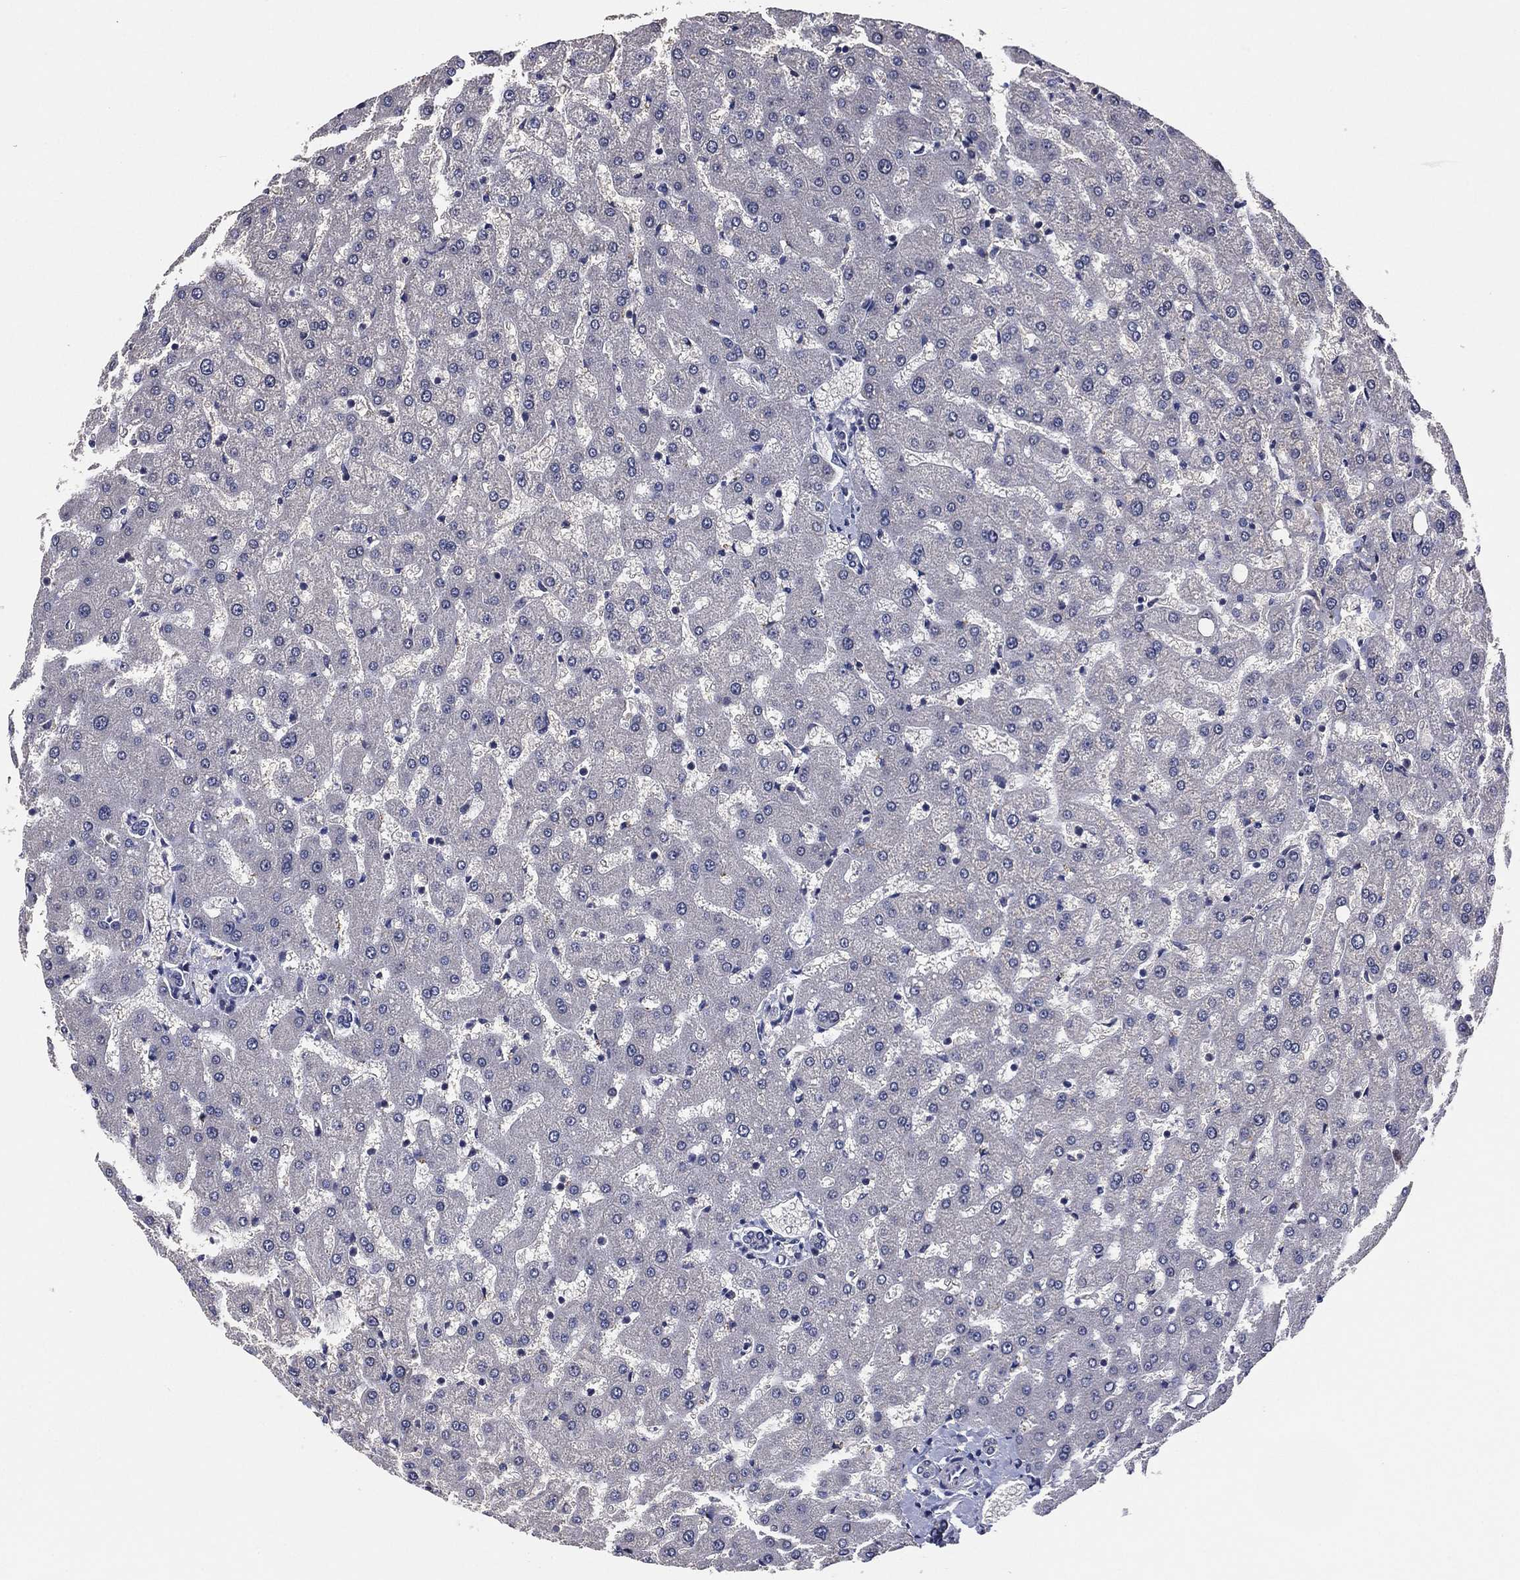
{"staining": {"intensity": "negative", "quantity": "none", "location": "none"}, "tissue": "liver", "cell_type": "Cholangiocytes", "image_type": "normal", "snomed": [{"axis": "morphology", "description": "Normal tissue, NOS"}, {"axis": "topography", "description": "Liver"}], "caption": "Micrograph shows no protein positivity in cholangiocytes of normal liver. (Immunohistochemistry (ihc), brightfield microscopy, high magnification).", "gene": "SELENOO", "patient": {"sex": "female", "age": 50}}